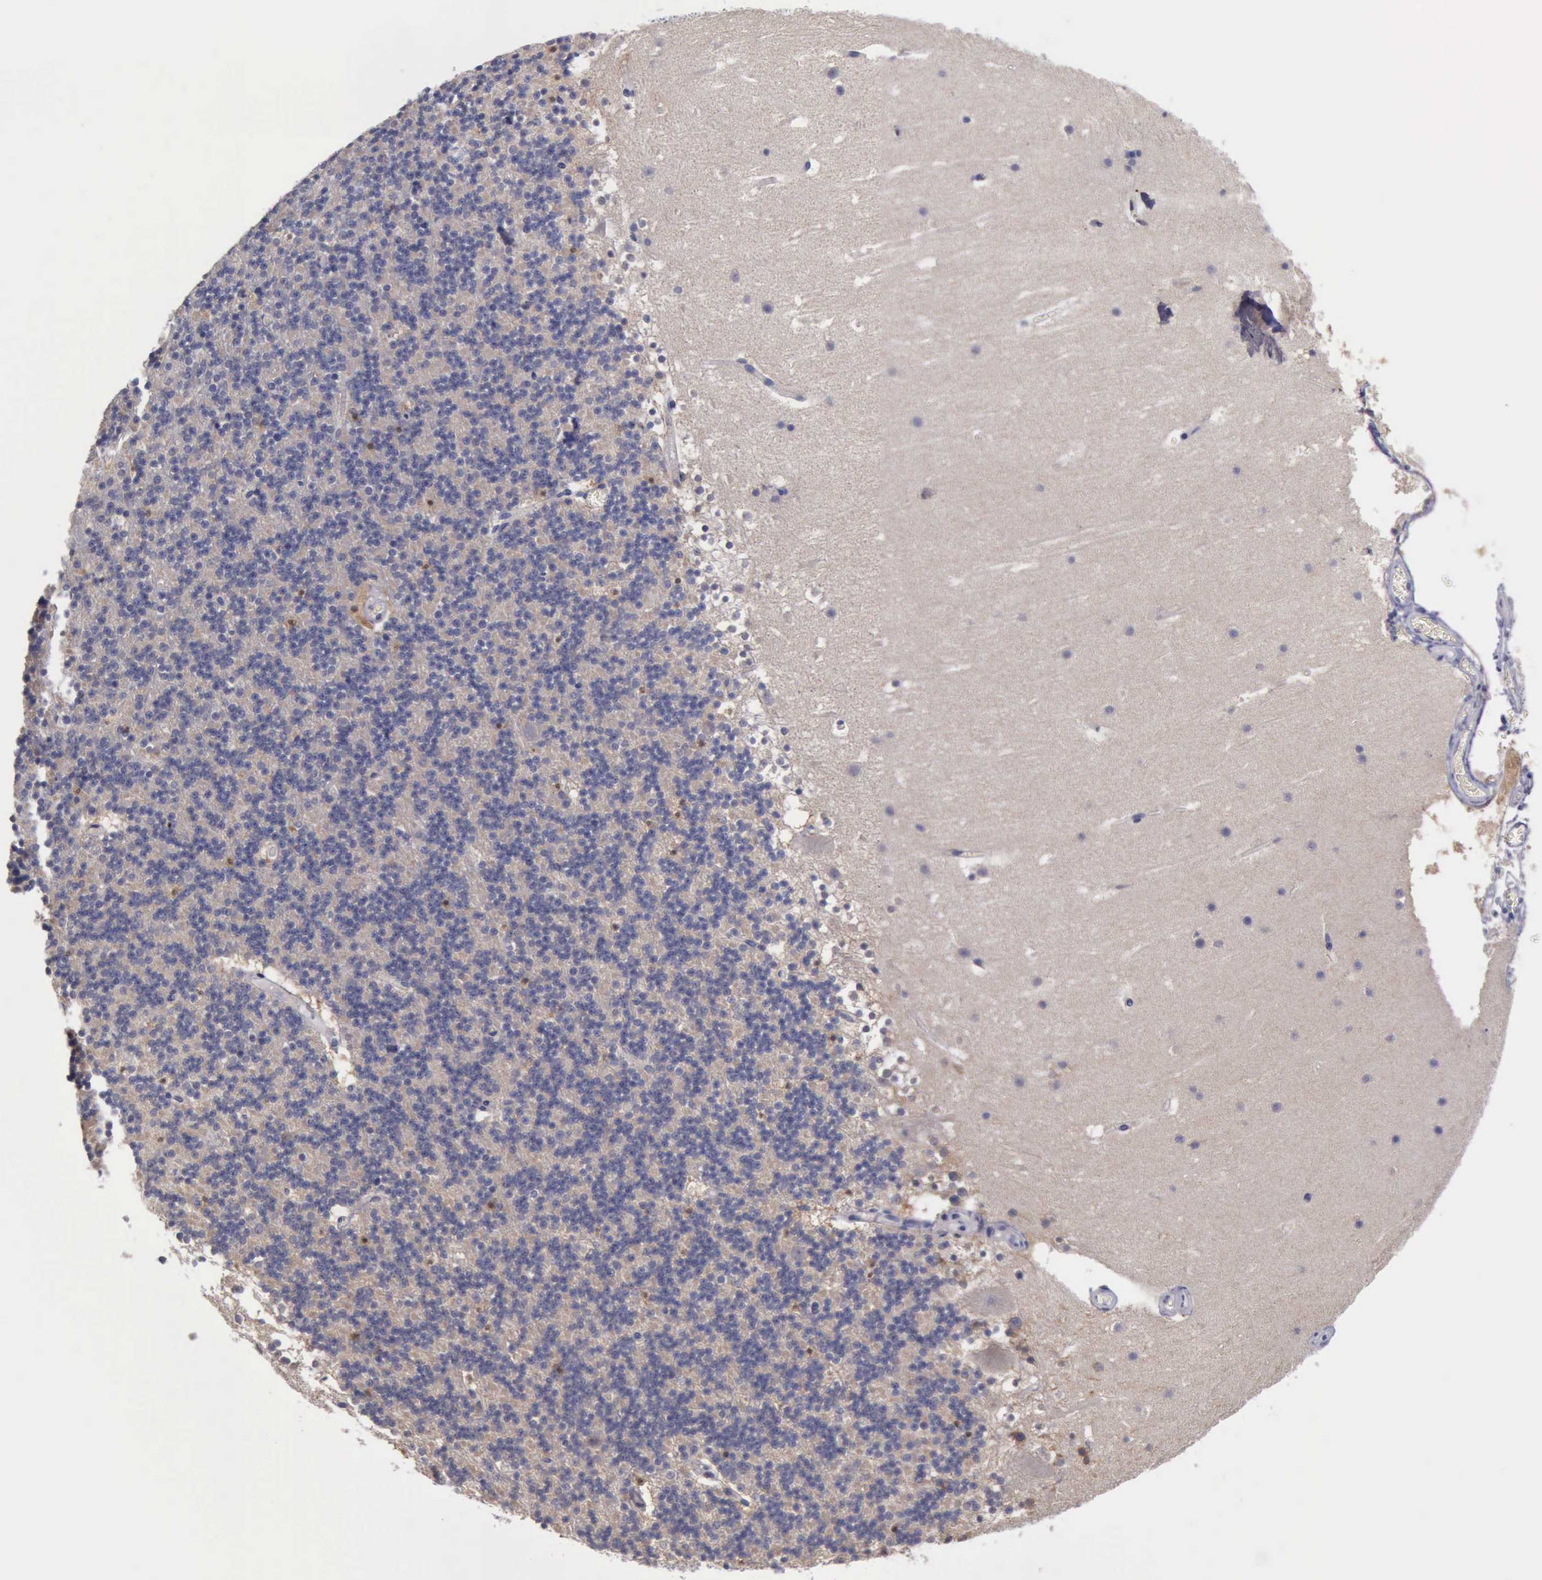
{"staining": {"intensity": "weak", "quantity": "<25%", "location": "nuclear"}, "tissue": "cerebellum", "cell_type": "Cells in granular layer", "image_type": "normal", "snomed": [{"axis": "morphology", "description": "Normal tissue, NOS"}, {"axis": "topography", "description": "Cerebellum"}], "caption": "Immunohistochemistry (IHC) of unremarkable human cerebellum displays no positivity in cells in granular layer. The staining is performed using DAB brown chromogen with nuclei counter-stained in using hematoxylin.", "gene": "PHKA1", "patient": {"sex": "male", "age": 45}}